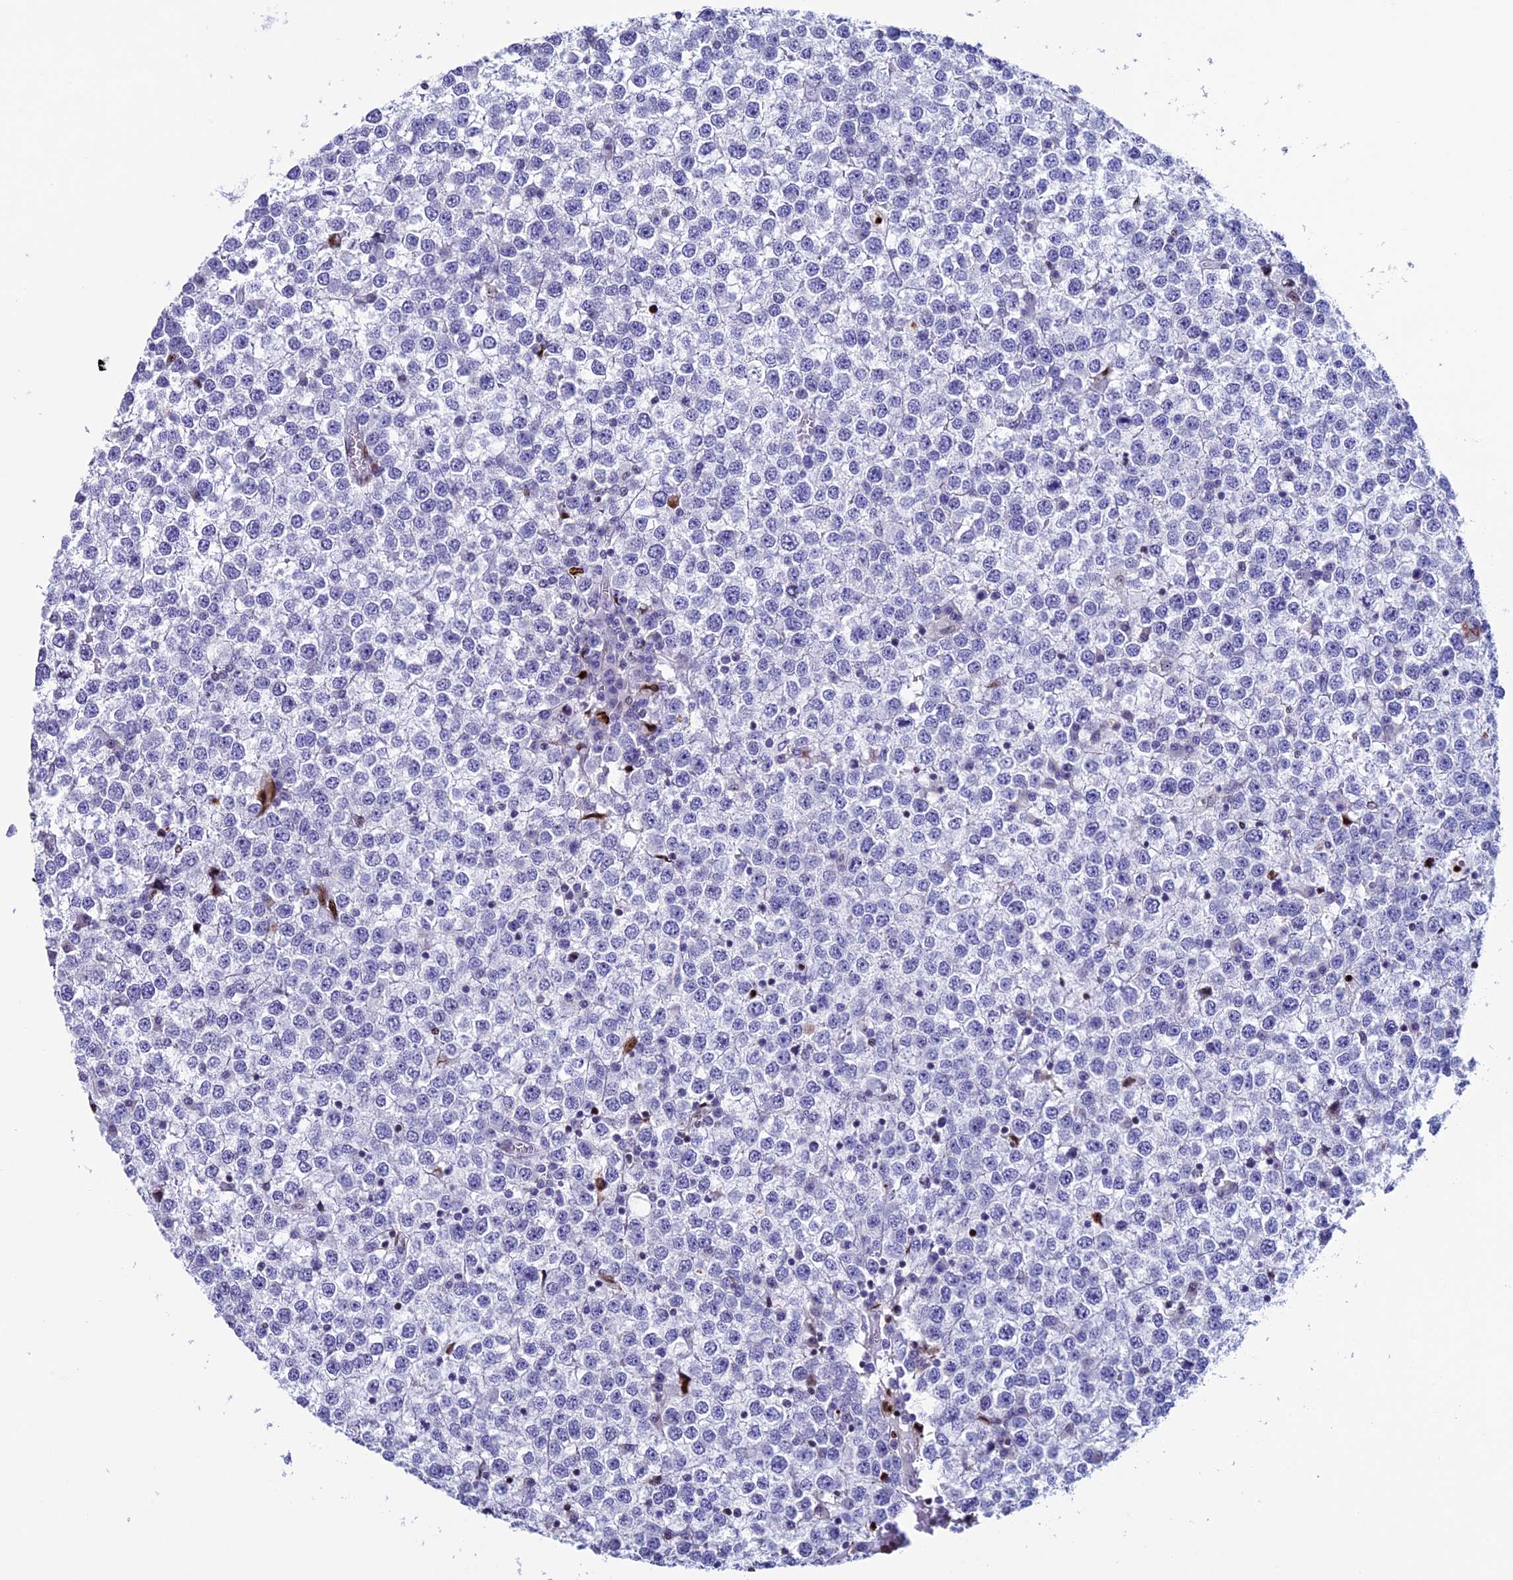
{"staining": {"intensity": "negative", "quantity": "none", "location": "none"}, "tissue": "testis cancer", "cell_type": "Tumor cells", "image_type": "cancer", "snomed": [{"axis": "morphology", "description": "Seminoma, NOS"}, {"axis": "topography", "description": "Testis"}], "caption": "This is an immunohistochemistry (IHC) photomicrograph of testis cancer (seminoma). There is no staining in tumor cells.", "gene": "BTBD3", "patient": {"sex": "male", "age": 65}}